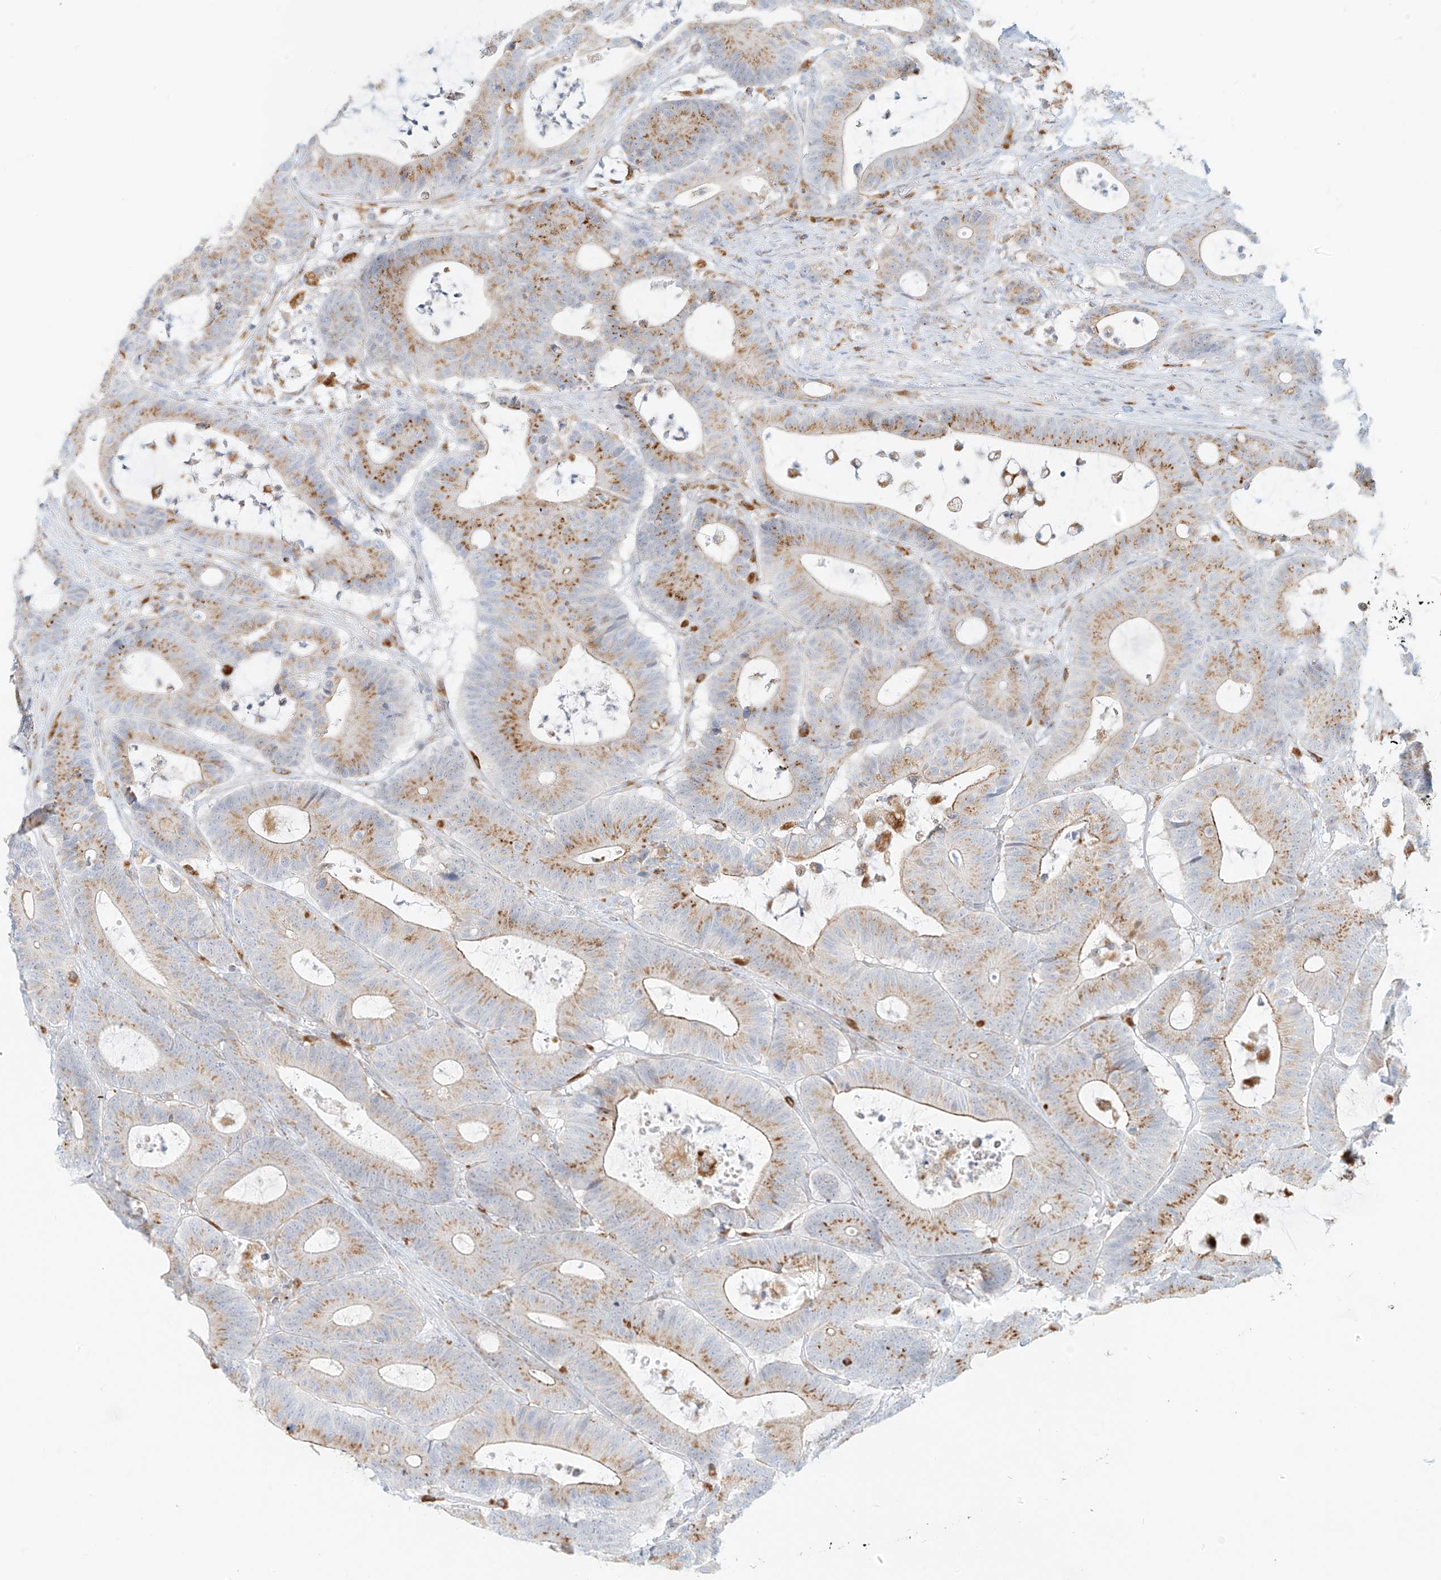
{"staining": {"intensity": "moderate", "quantity": ">75%", "location": "cytoplasmic/membranous"}, "tissue": "colorectal cancer", "cell_type": "Tumor cells", "image_type": "cancer", "snomed": [{"axis": "morphology", "description": "Adenocarcinoma, NOS"}, {"axis": "topography", "description": "Colon"}], "caption": "About >75% of tumor cells in colorectal cancer demonstrate moderate cytoplasmic/membranous protein positivity as visualized by brown immunohistochemical staining.", "gene": "SLC35F6", "patient": {"sex": "female", "age": 84}}